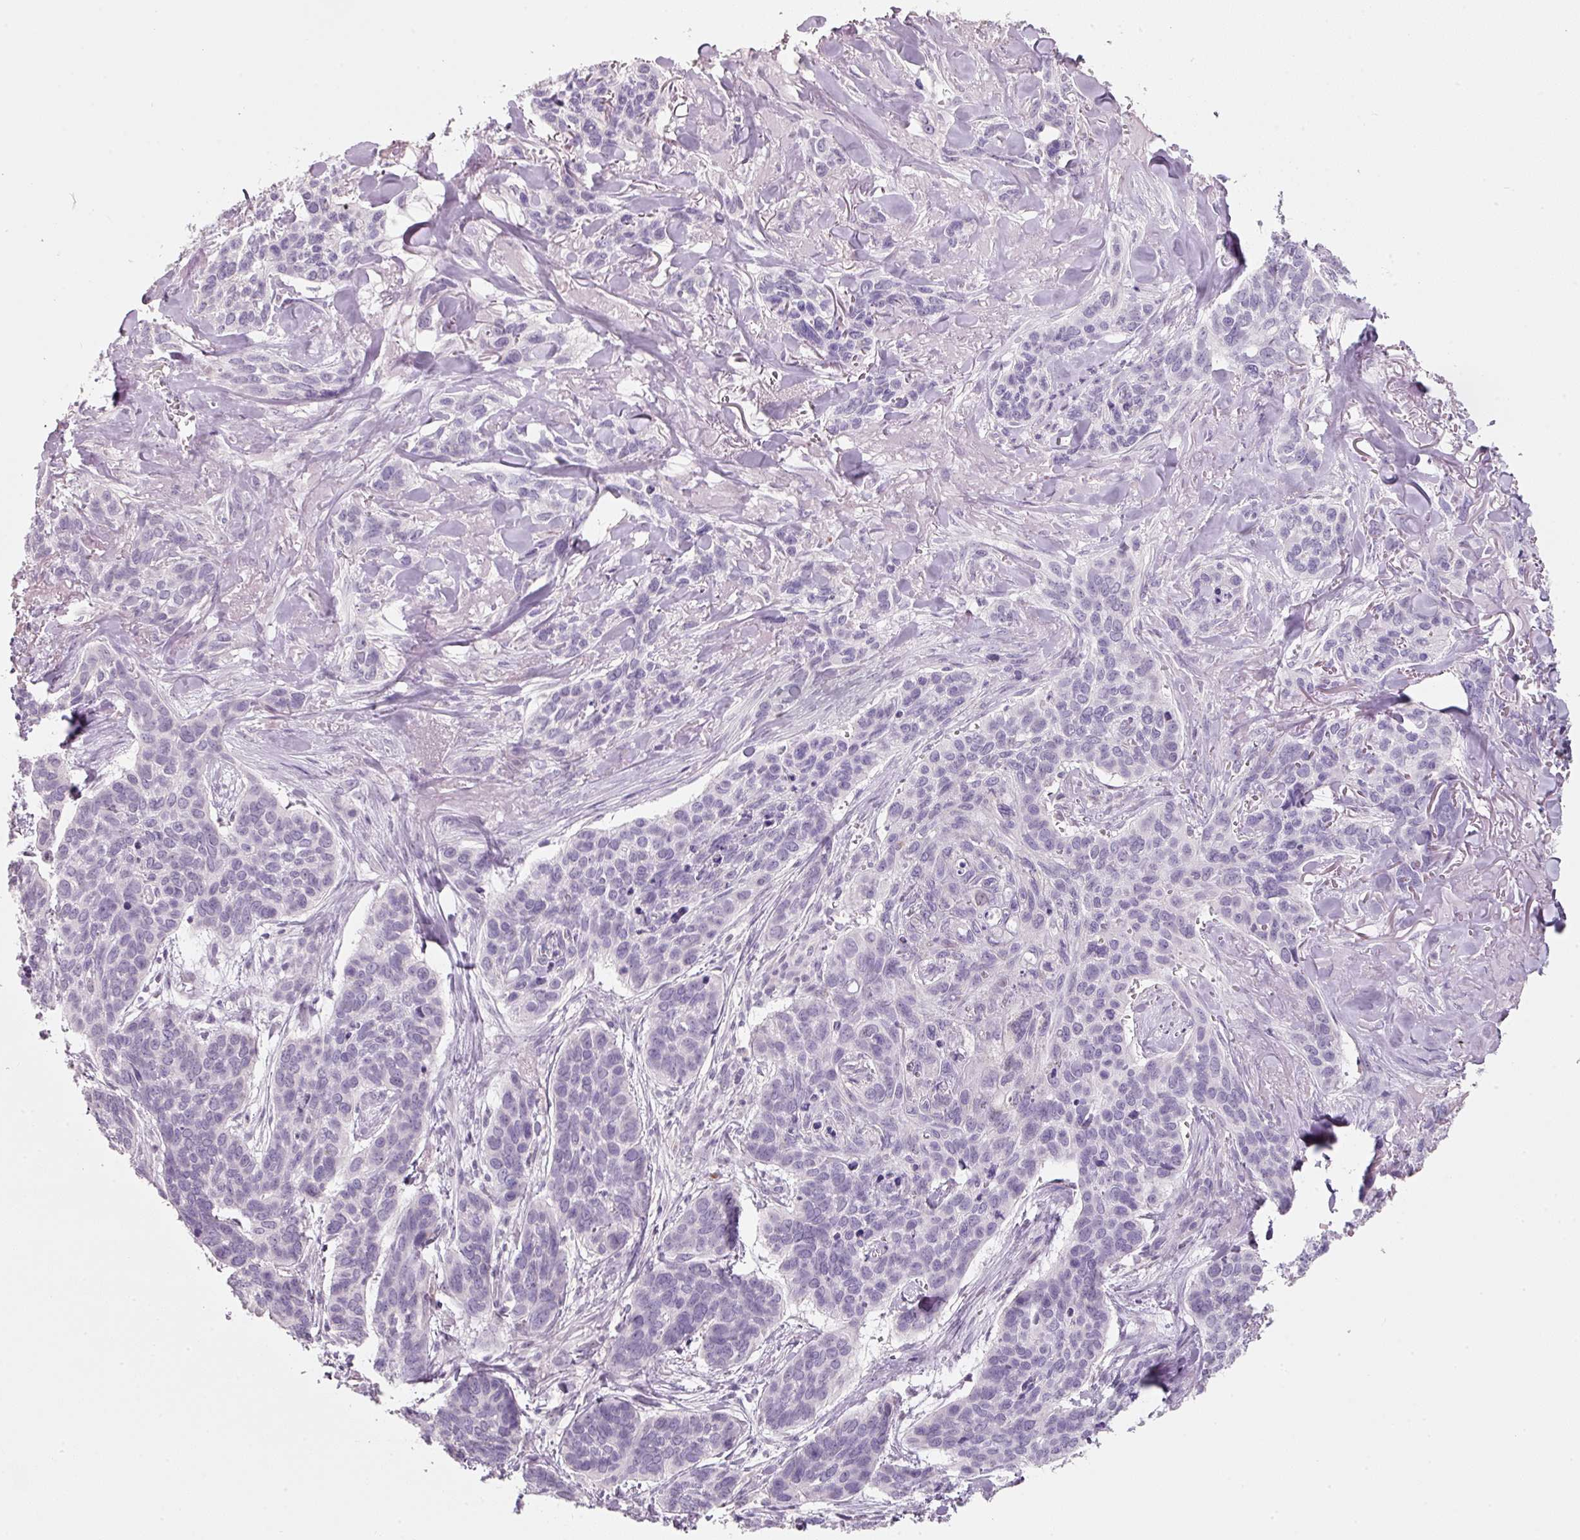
{"staining": {"intensity": "negative", "quantity": "none", "location": "none"}, "tissue": "skin cancer", "cell_type": "Tumor cells", "image_type": "cancer", "snomed": [{"axis": "morphology", "description": "Basal cell carcinoma"}, {"axis": "topography", "description": "Skin"}], "caption": "Histopathology image shows no protein positivity in tumor cells of basal cell carcinoma (skin) tissue.", "gene": "ENSG00000206549", "patient": {"sex": "male", "age": 86}}